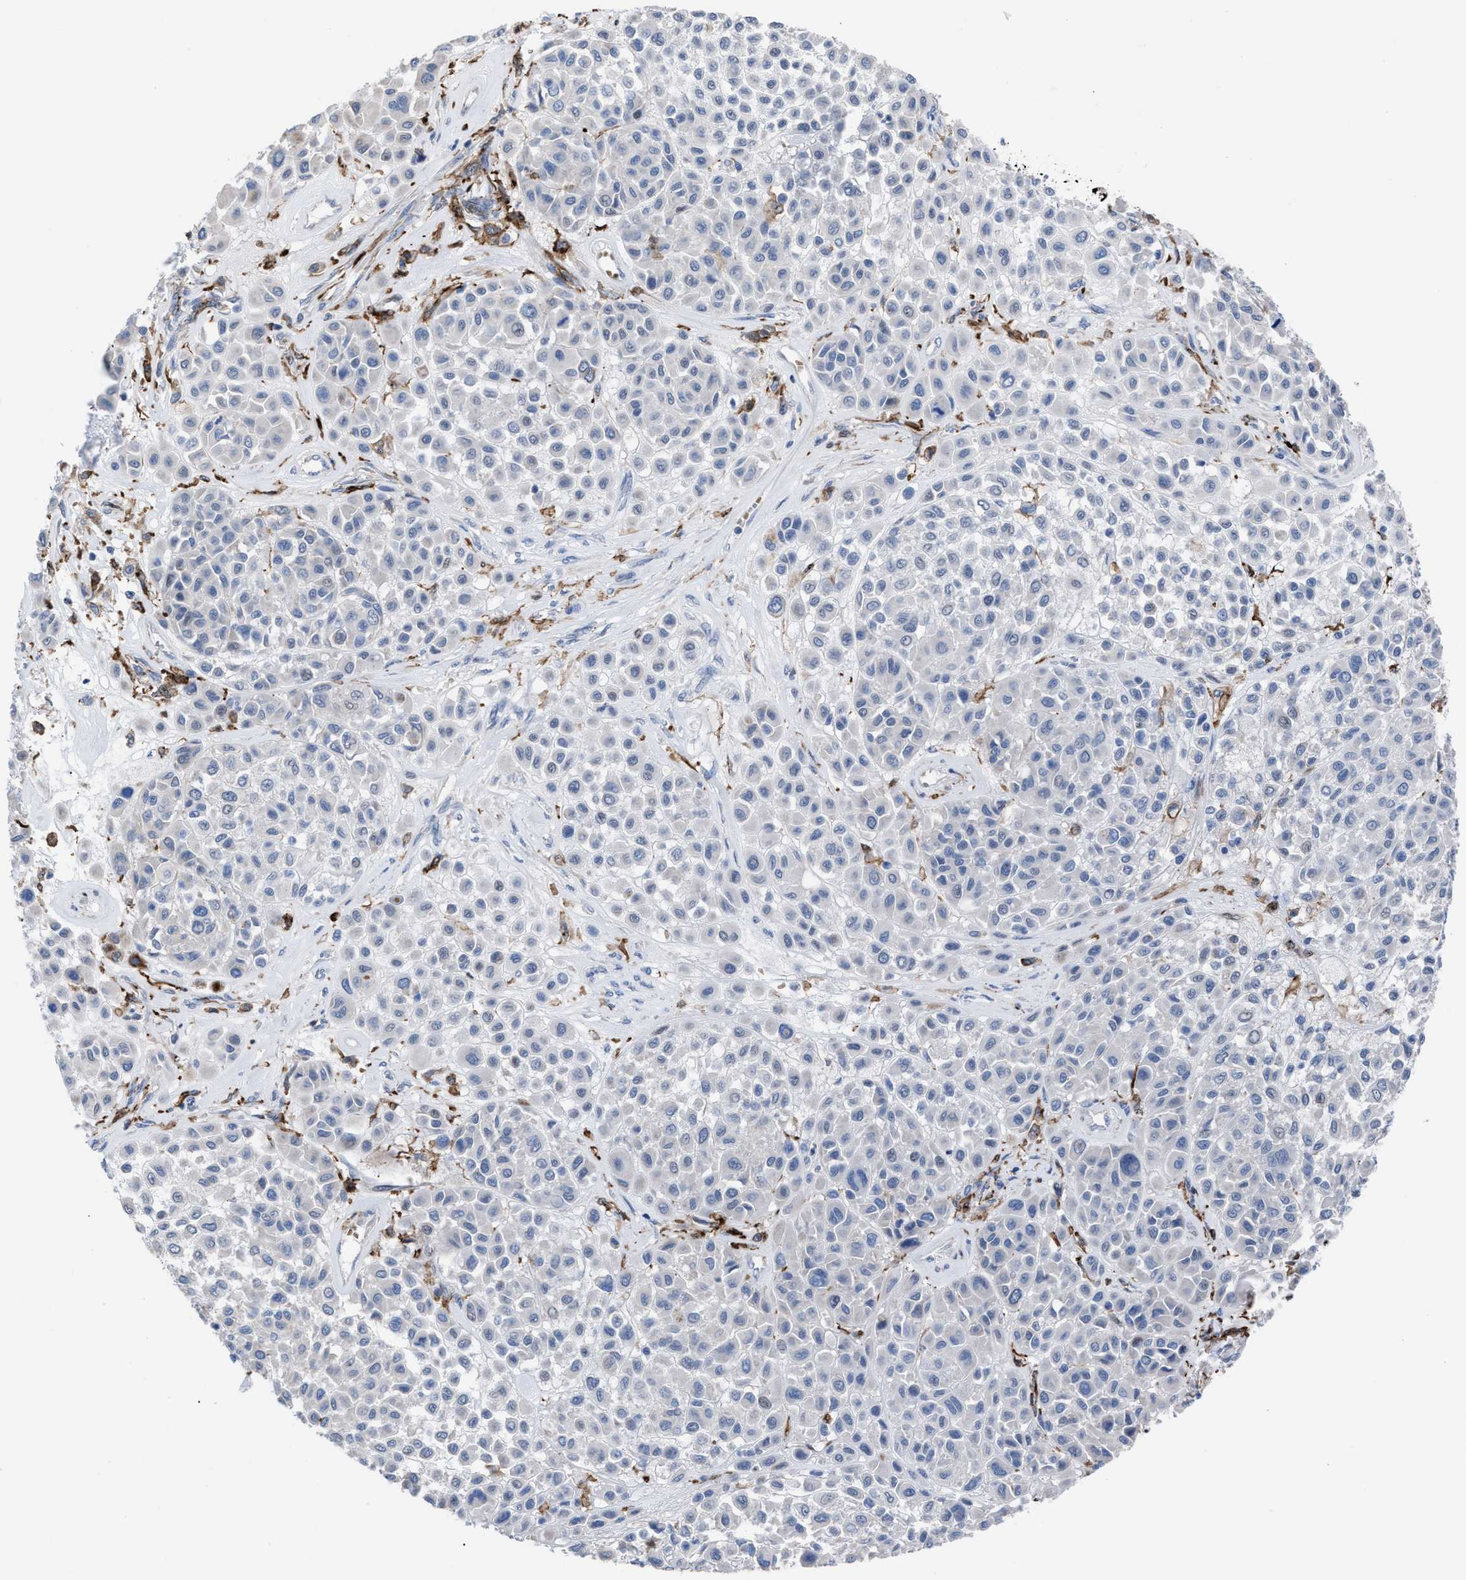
{"staining": {"intensity": "negative", "quantity": "none", "location": "none"}, "tissue": "melanoma", "cell_type": "Tumor cells", "image_type": "cancer", "snomed": [{"axis": "morphology", "description": "Malignant melanoma, Metastatic site"}, {"axis": "topography", "description": "Soft tissue"}], "caption": "High power microscopy micrograph of an immunohistochemistry (IHC) photomicrograph of melanoma, revealing no significant expression in tumor cells.", "gene": "SLC47A1", "patient": {"sex": "male", "age": 41}}